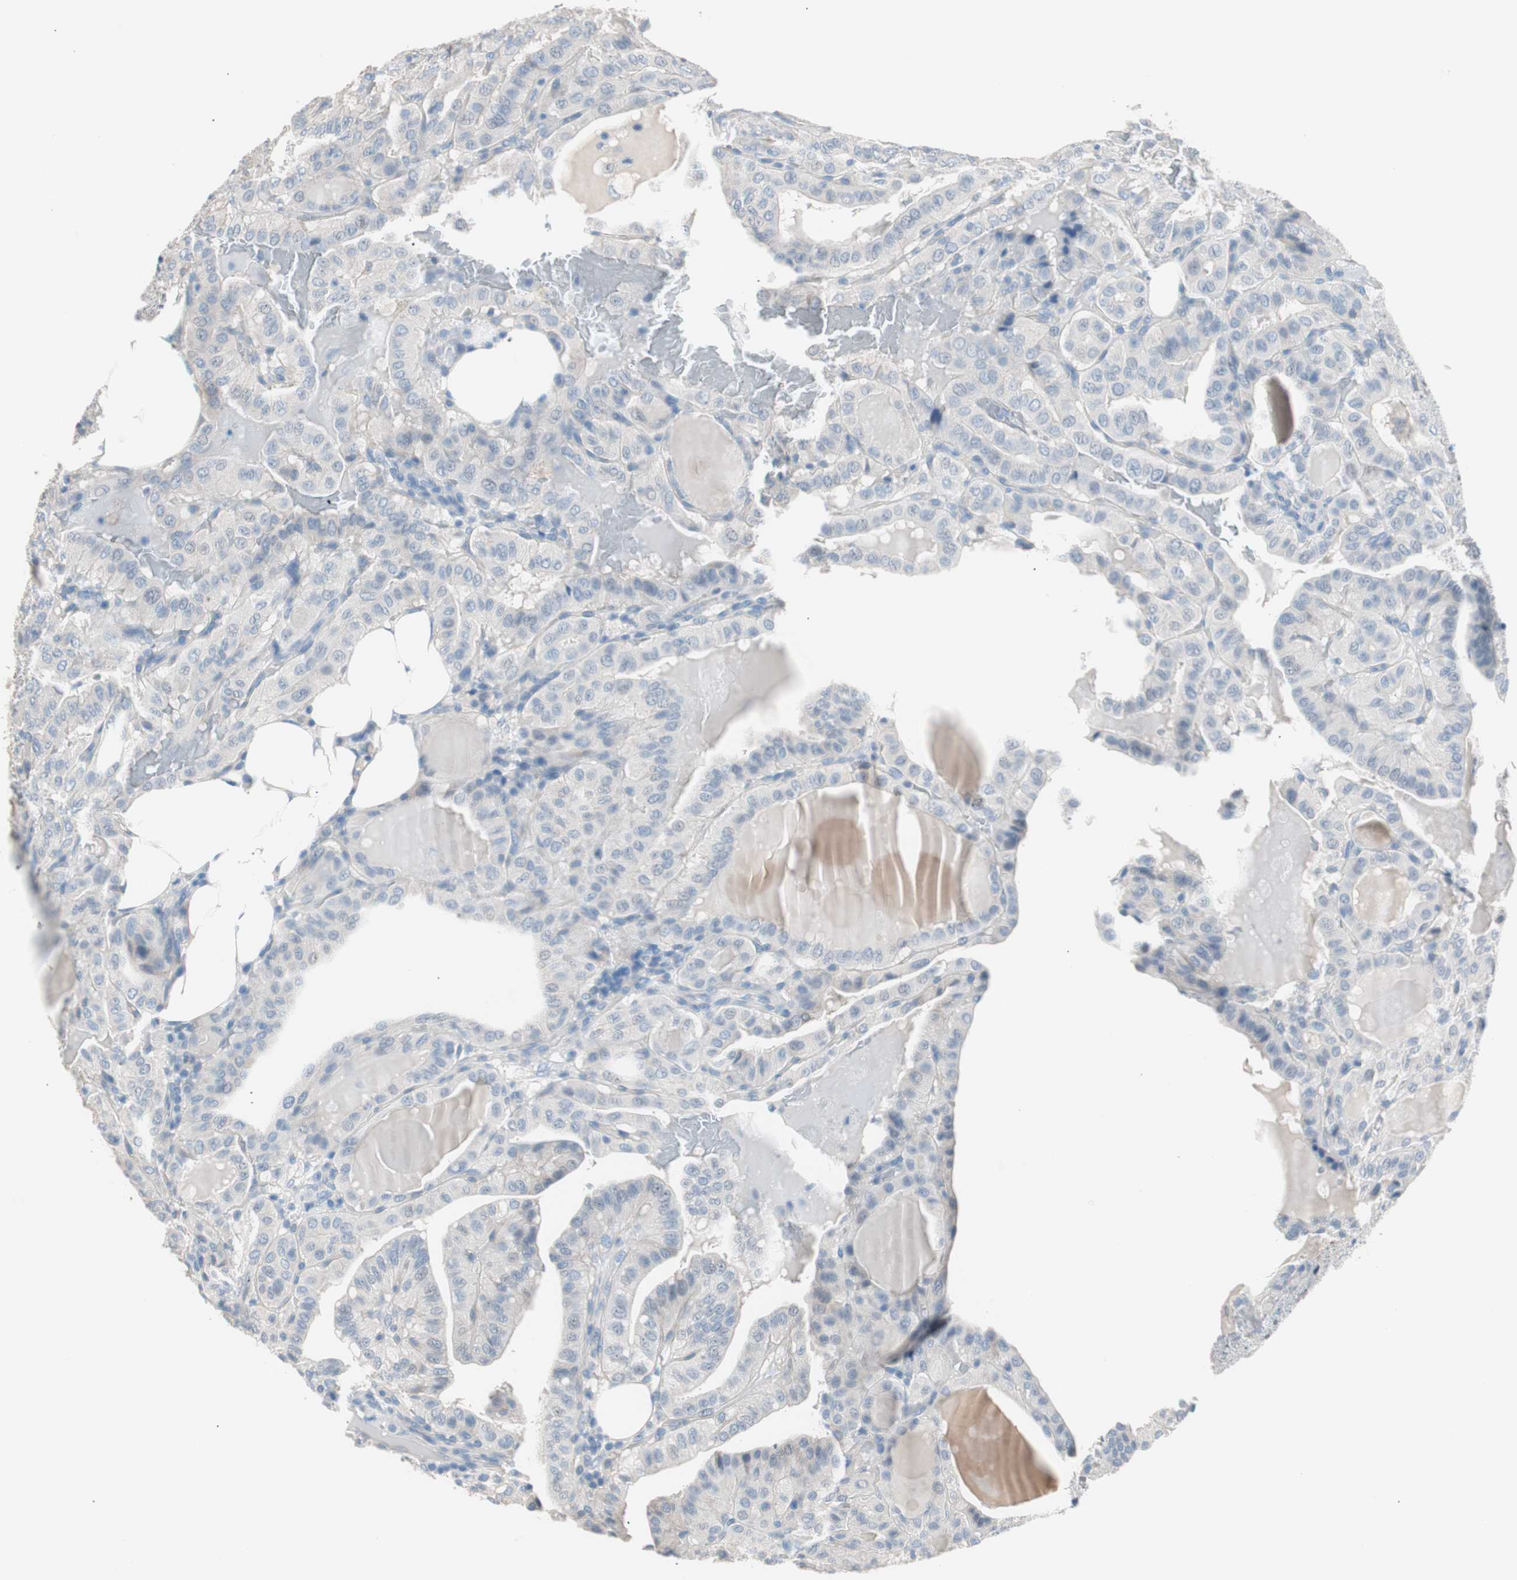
{"staining": {"intensity": "negative", "quantity": "none", "location": "none"}, "tissue": "thyroid cancer", "cell_type": "Tumor cells", "image_type": "cancer", "snomed": [{"axis": "morphology", "description": "Papillary adenocarcinoma, NOS"}, {"axis": "topography", "description": "Thyroid gland"}], "caption": "Immunohistochemical staining of thyroid cancer (papillary adenocarcinoma) displays no significant expression in tumor cells.", "gene": "VIL1", "patient": {"sex": "male", "age": 77}}